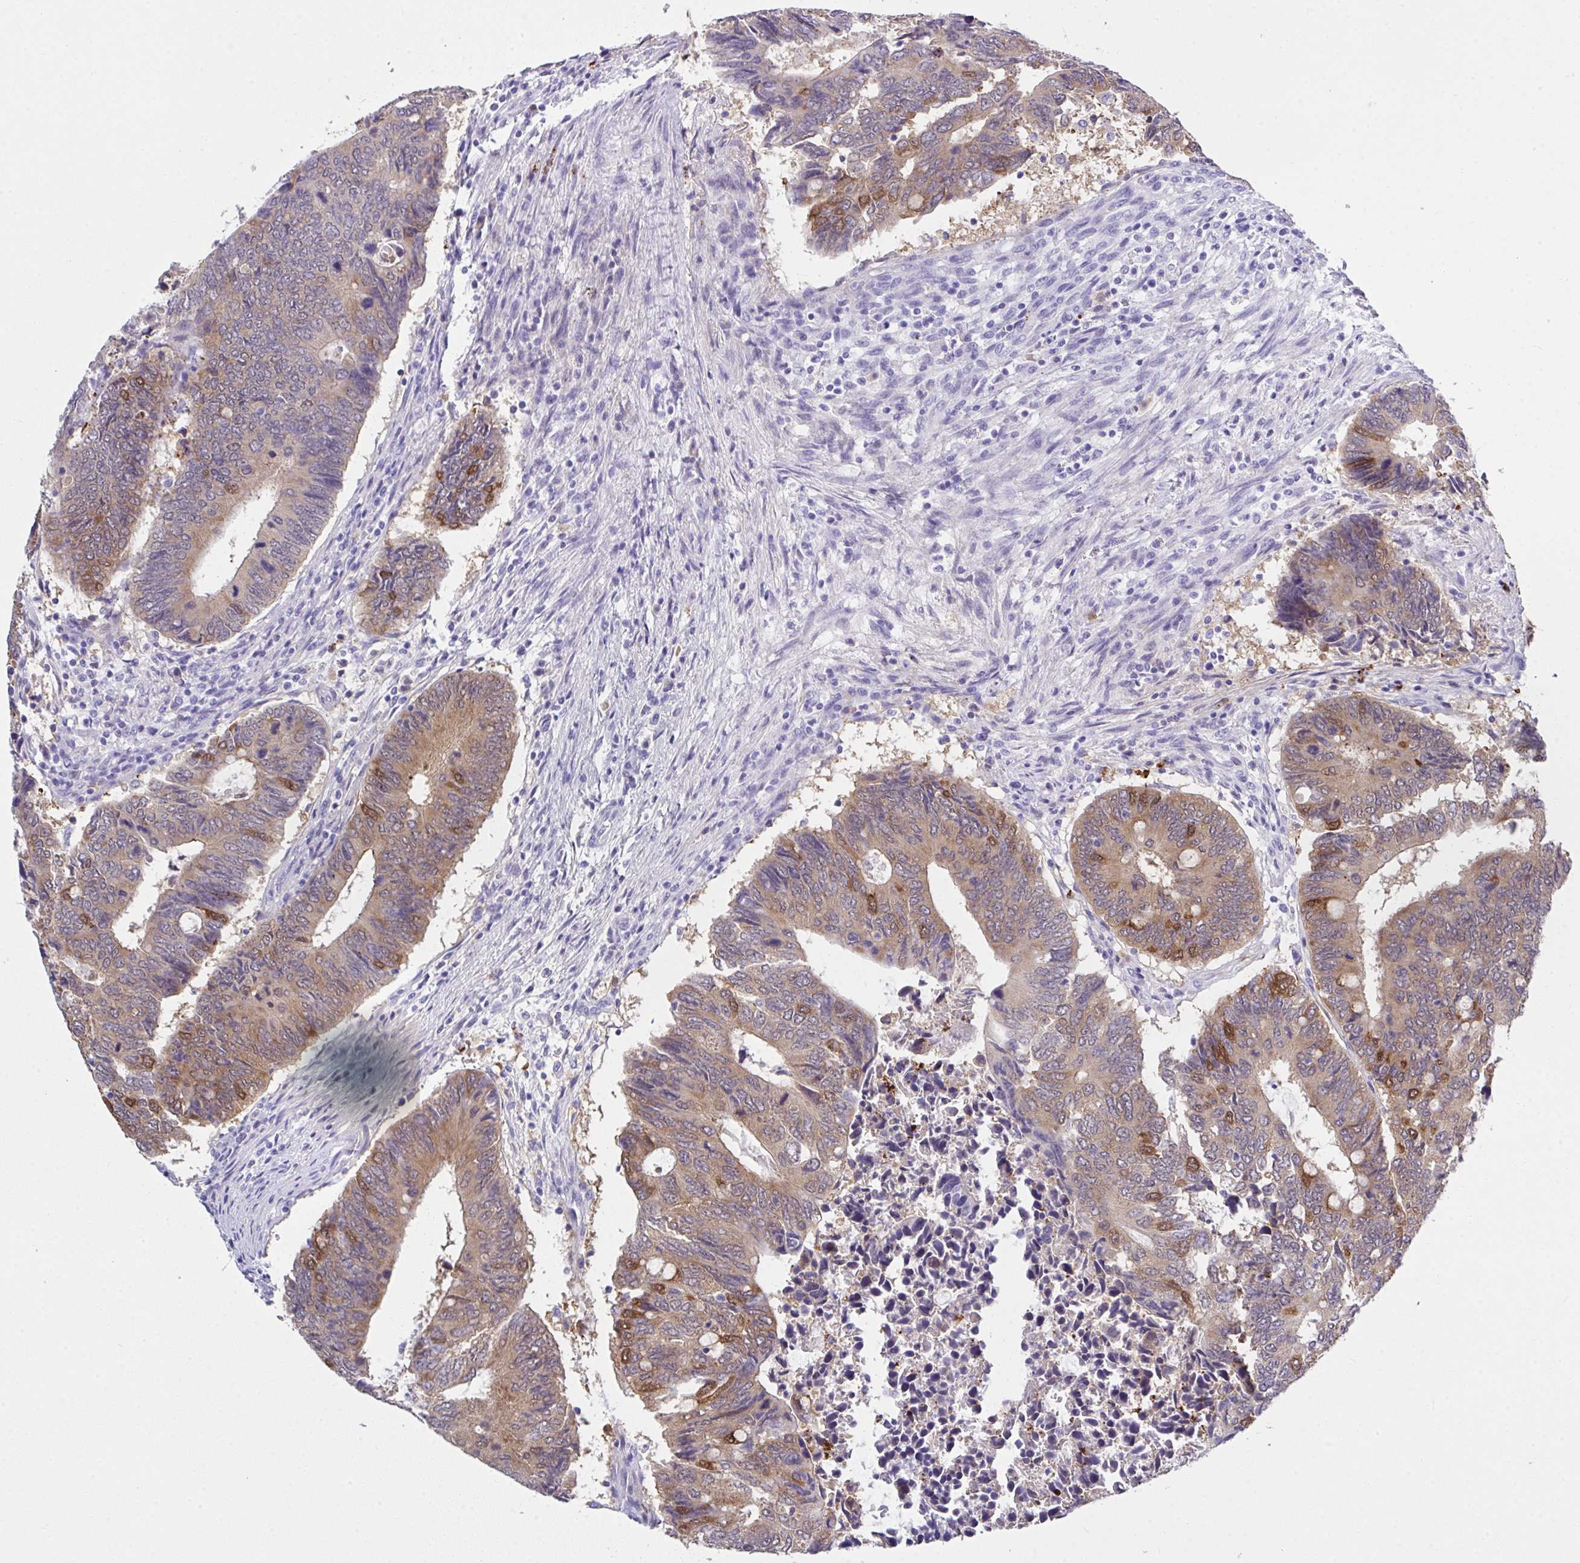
{"staining": {"intensity": "moderate", "quantity": "25%-75%", "location": "cytoplasmic/membranous"}, "tissue": "colorectal cancer", "cell_type": "Tumor cells", "image_type": "cancer", "snomed": [{"axis": "morphology", "description": "Adenocarcinoma, NOS"}, {"axis": "topography", "description": "Colon"}], "caption": "Adenocarcinoma (colorectal) stained for a protein reveals moderate cytoplasmic/membranous positivity in tumor cells.", "gene": "LGALS4", "patient": {"sex": "male", "age": 87}}